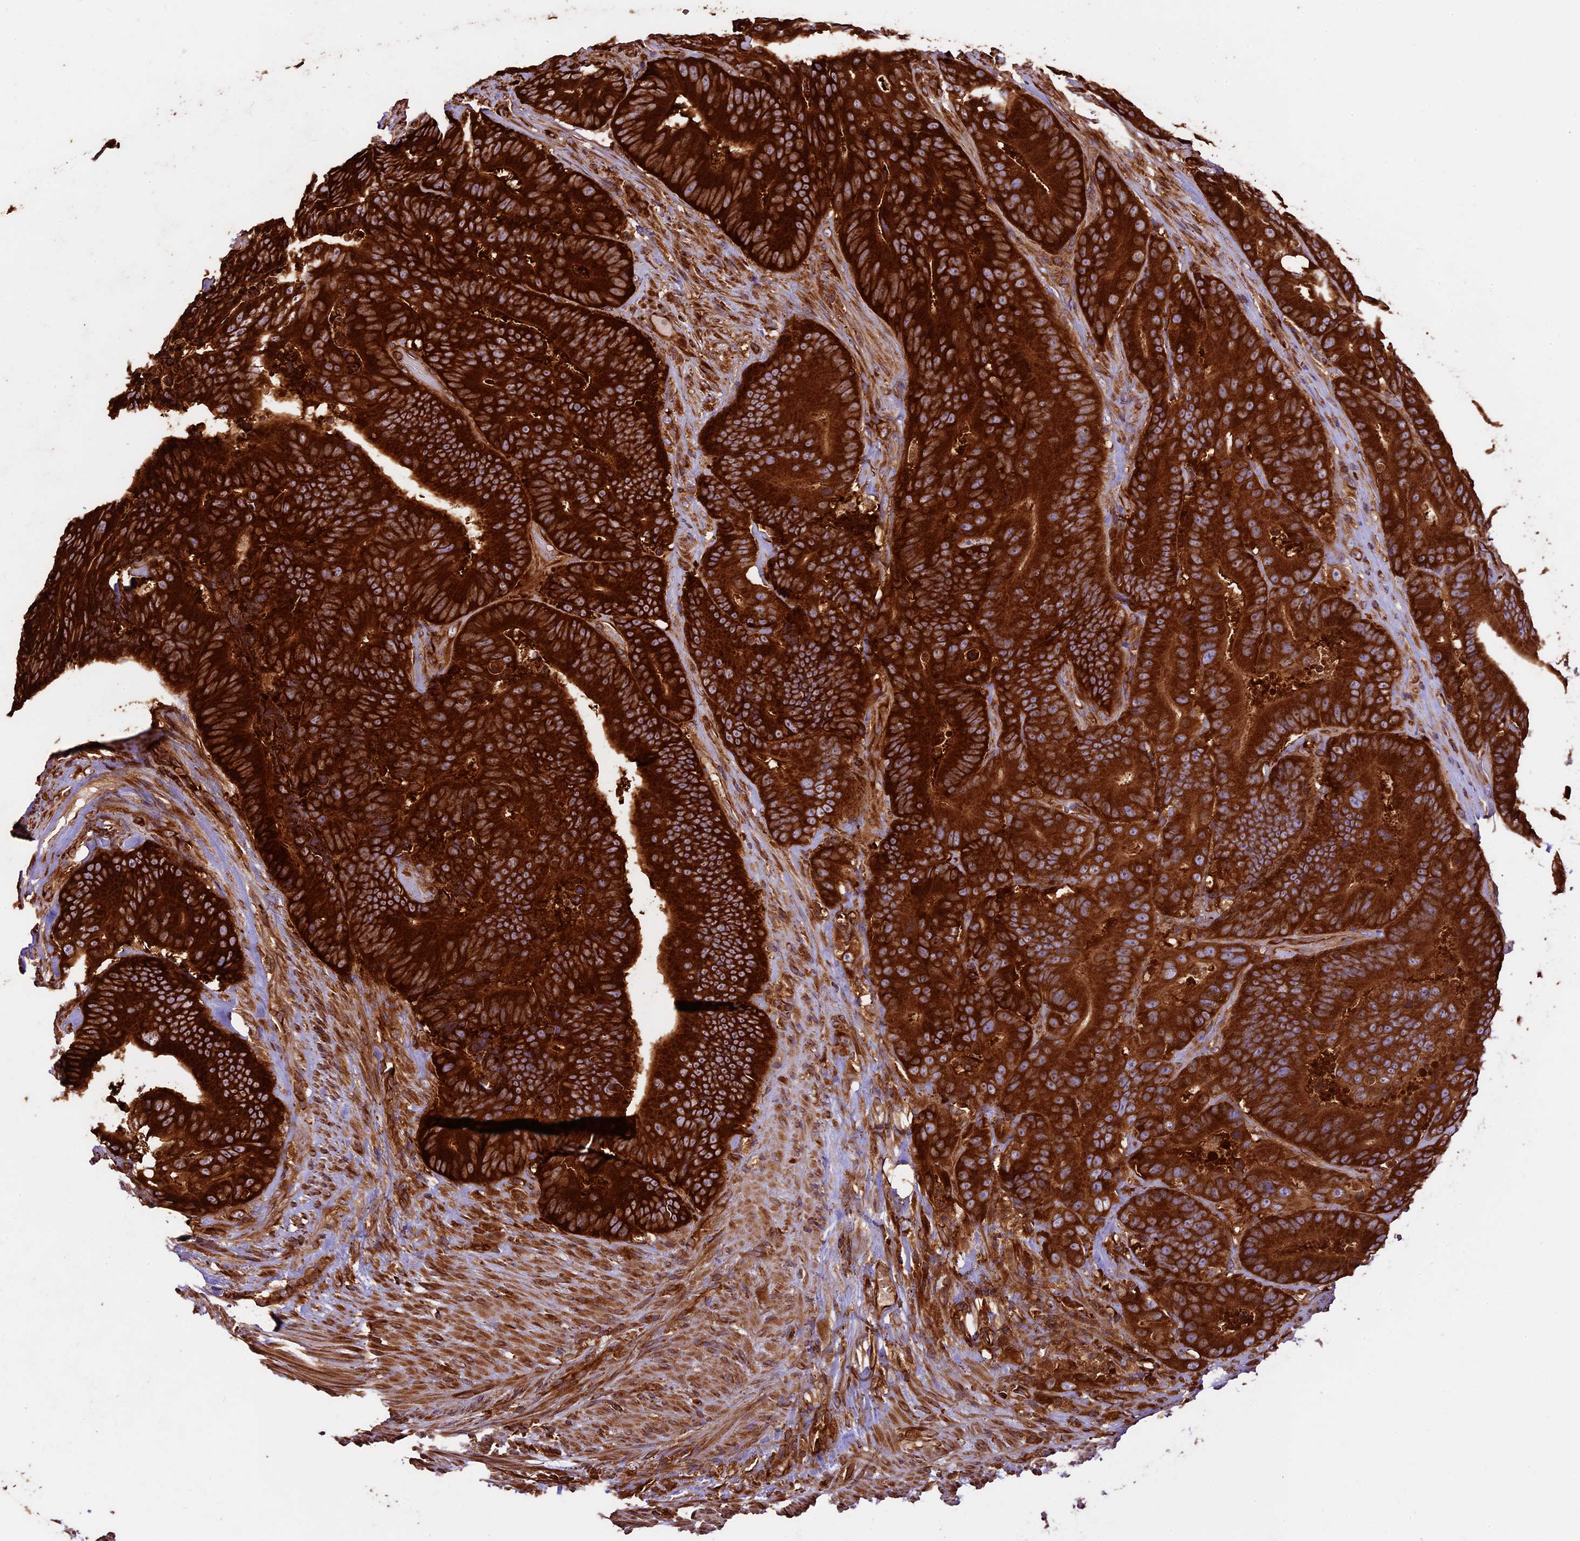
{"staining": {"intensity": "strong", "quantity": ">75%", "location": "cytoplasmic/membranous"}, "tissue": "colorectal cancer", "cell_type": "Tumor cells", "image_type": "cancer", "snomed": [{"axis": "morphology", "description": "Adenocarcinoma, NOS"}, {"axis": "topography", "description": "Colon"}], "caption": "Protein staining of adenocarcinoma (colorectal) tissue displays strong cytoplasmic/membranous staining in approximately >75% of tumor cells. (IHC, brightfield microscopy, high magnification).", "gene": "KARS1", "patient": {"sex": "male", "age": 83}}